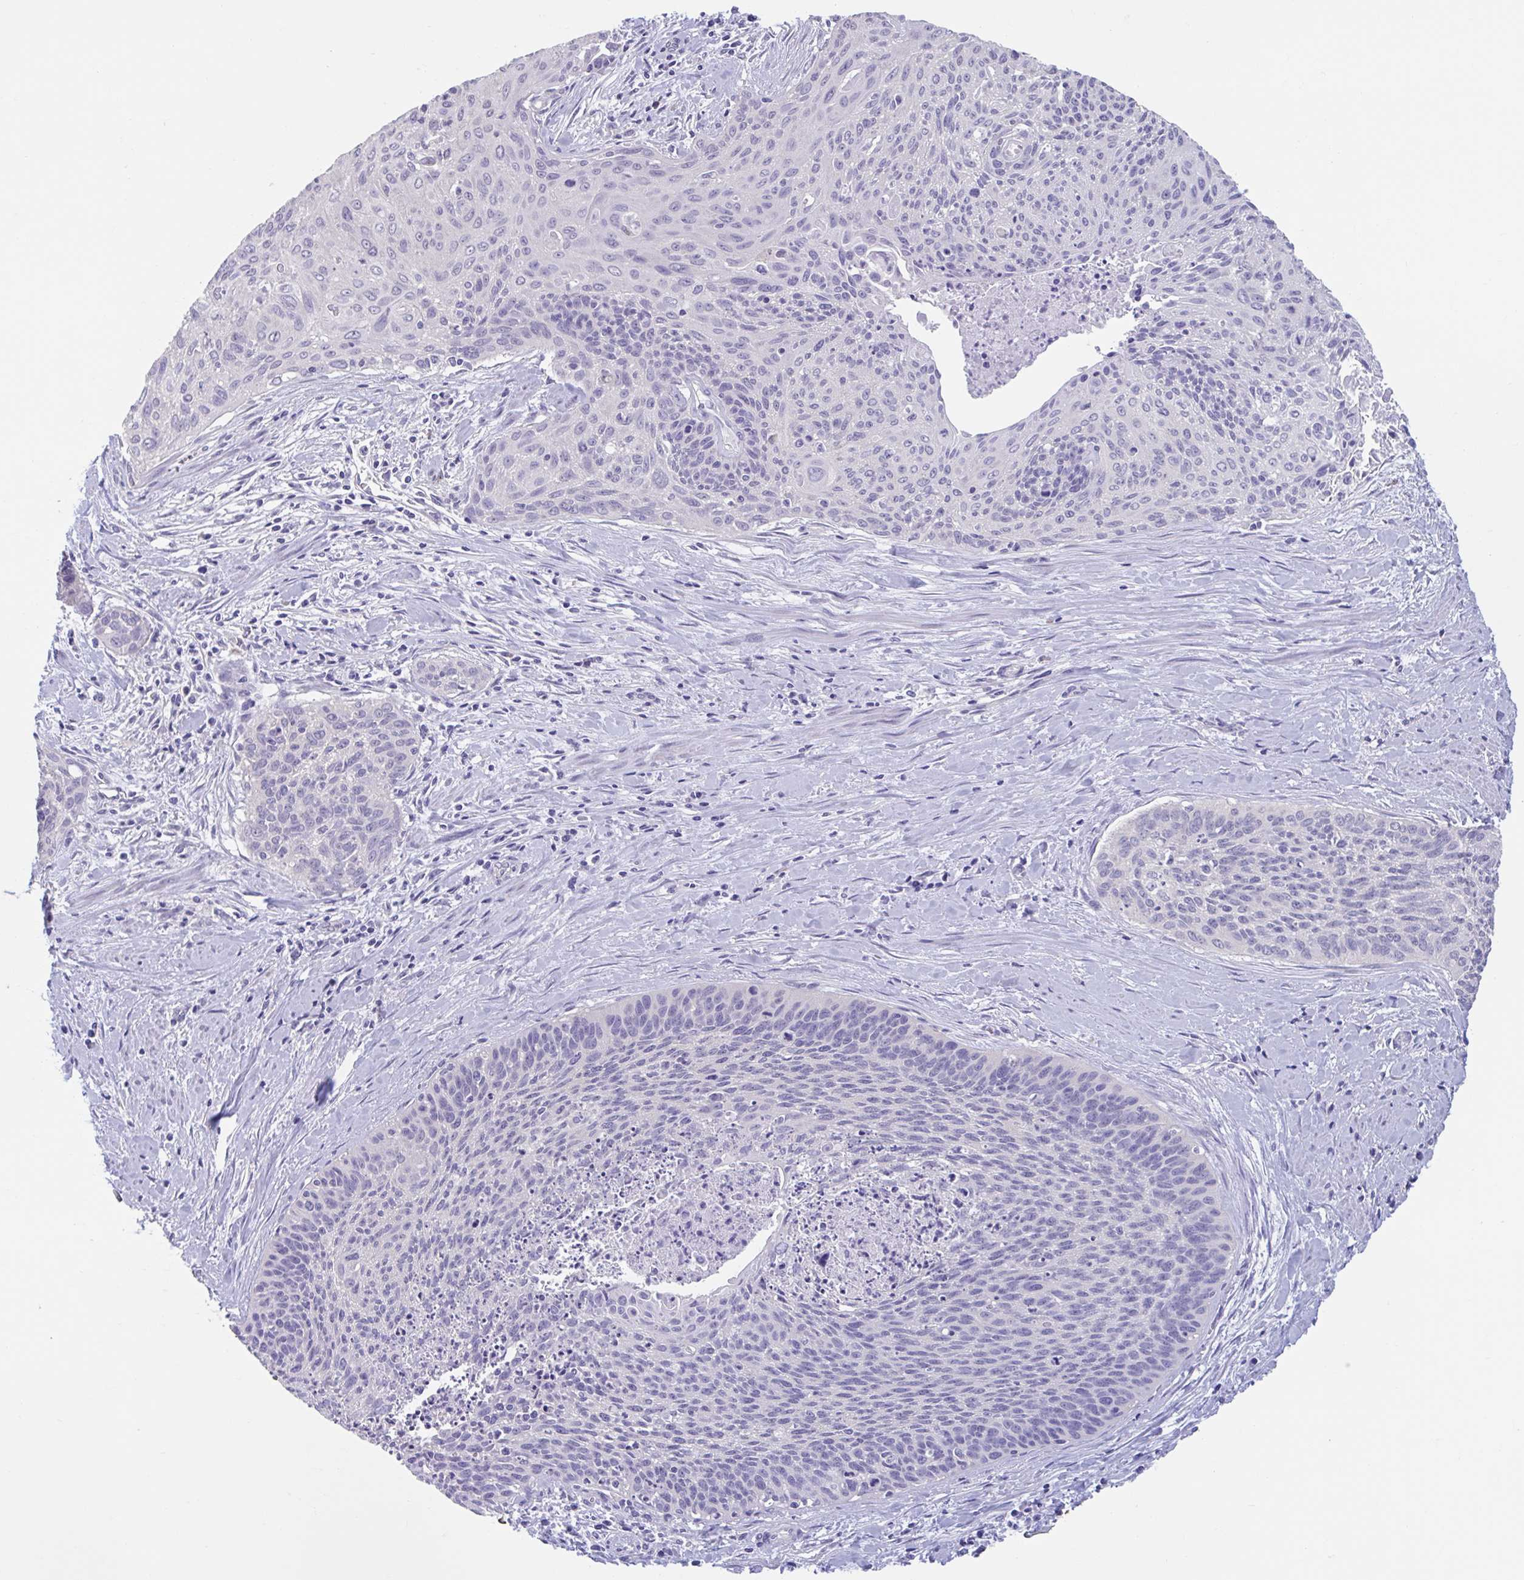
{"staining": {"intensity": "negative", "quantity": "none", "location": "none"}, "tissue": "cervical cancer", "cell_type": "Tumor cells", "image_type": "cancer", "snomed": [{"axis": "morphology", "description": "Squamous cell carcinoma, NOS"}, {"axis": "topography", "description": "Cervix"}], "caption": "Protein analysis of cervical cancer shows no significant staining in tumor cells.", "gene": "GPR162", "patient": {"sex": "female", "age": 55}}